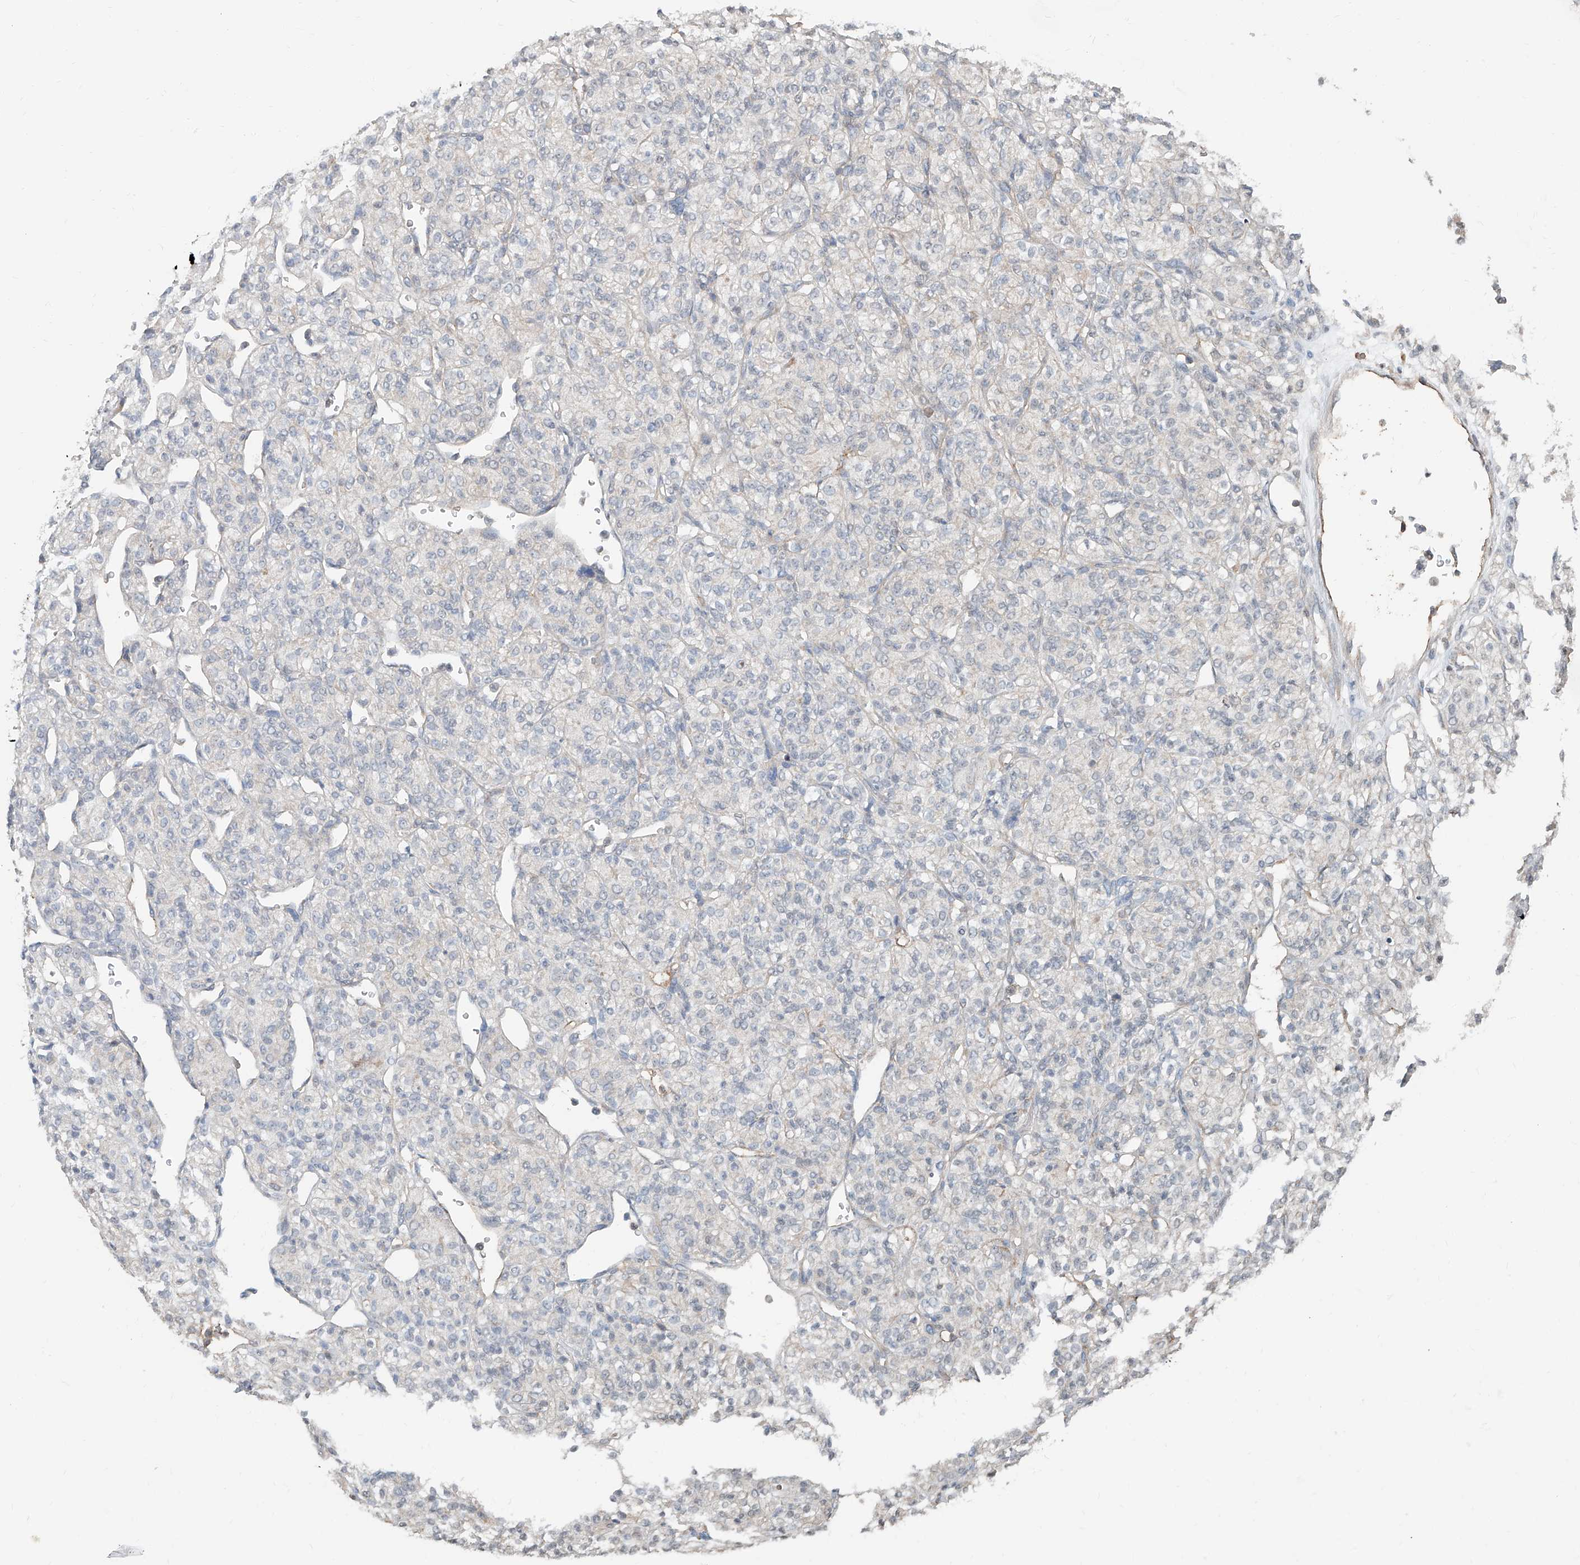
{"staining": {"intensity": "negative", "quantity": "none", "location": "none"}, "tissue": "renal cancer", "cell_type": "Tumor cells", "image_type": "cancer", "snomed": [{"axis": "morphology", "description": "Adenocarcinoma, NOS"}, {"axis": "topography", "description": "Kidney"}], "caption": "This is an immunohistochemistry (IHC) photomicrograph of human adenocarcinoma (renal). There is no positivity in tumor cells.", "gene": "KCNK10", "patient": {"sex": "male", "age": 77}}